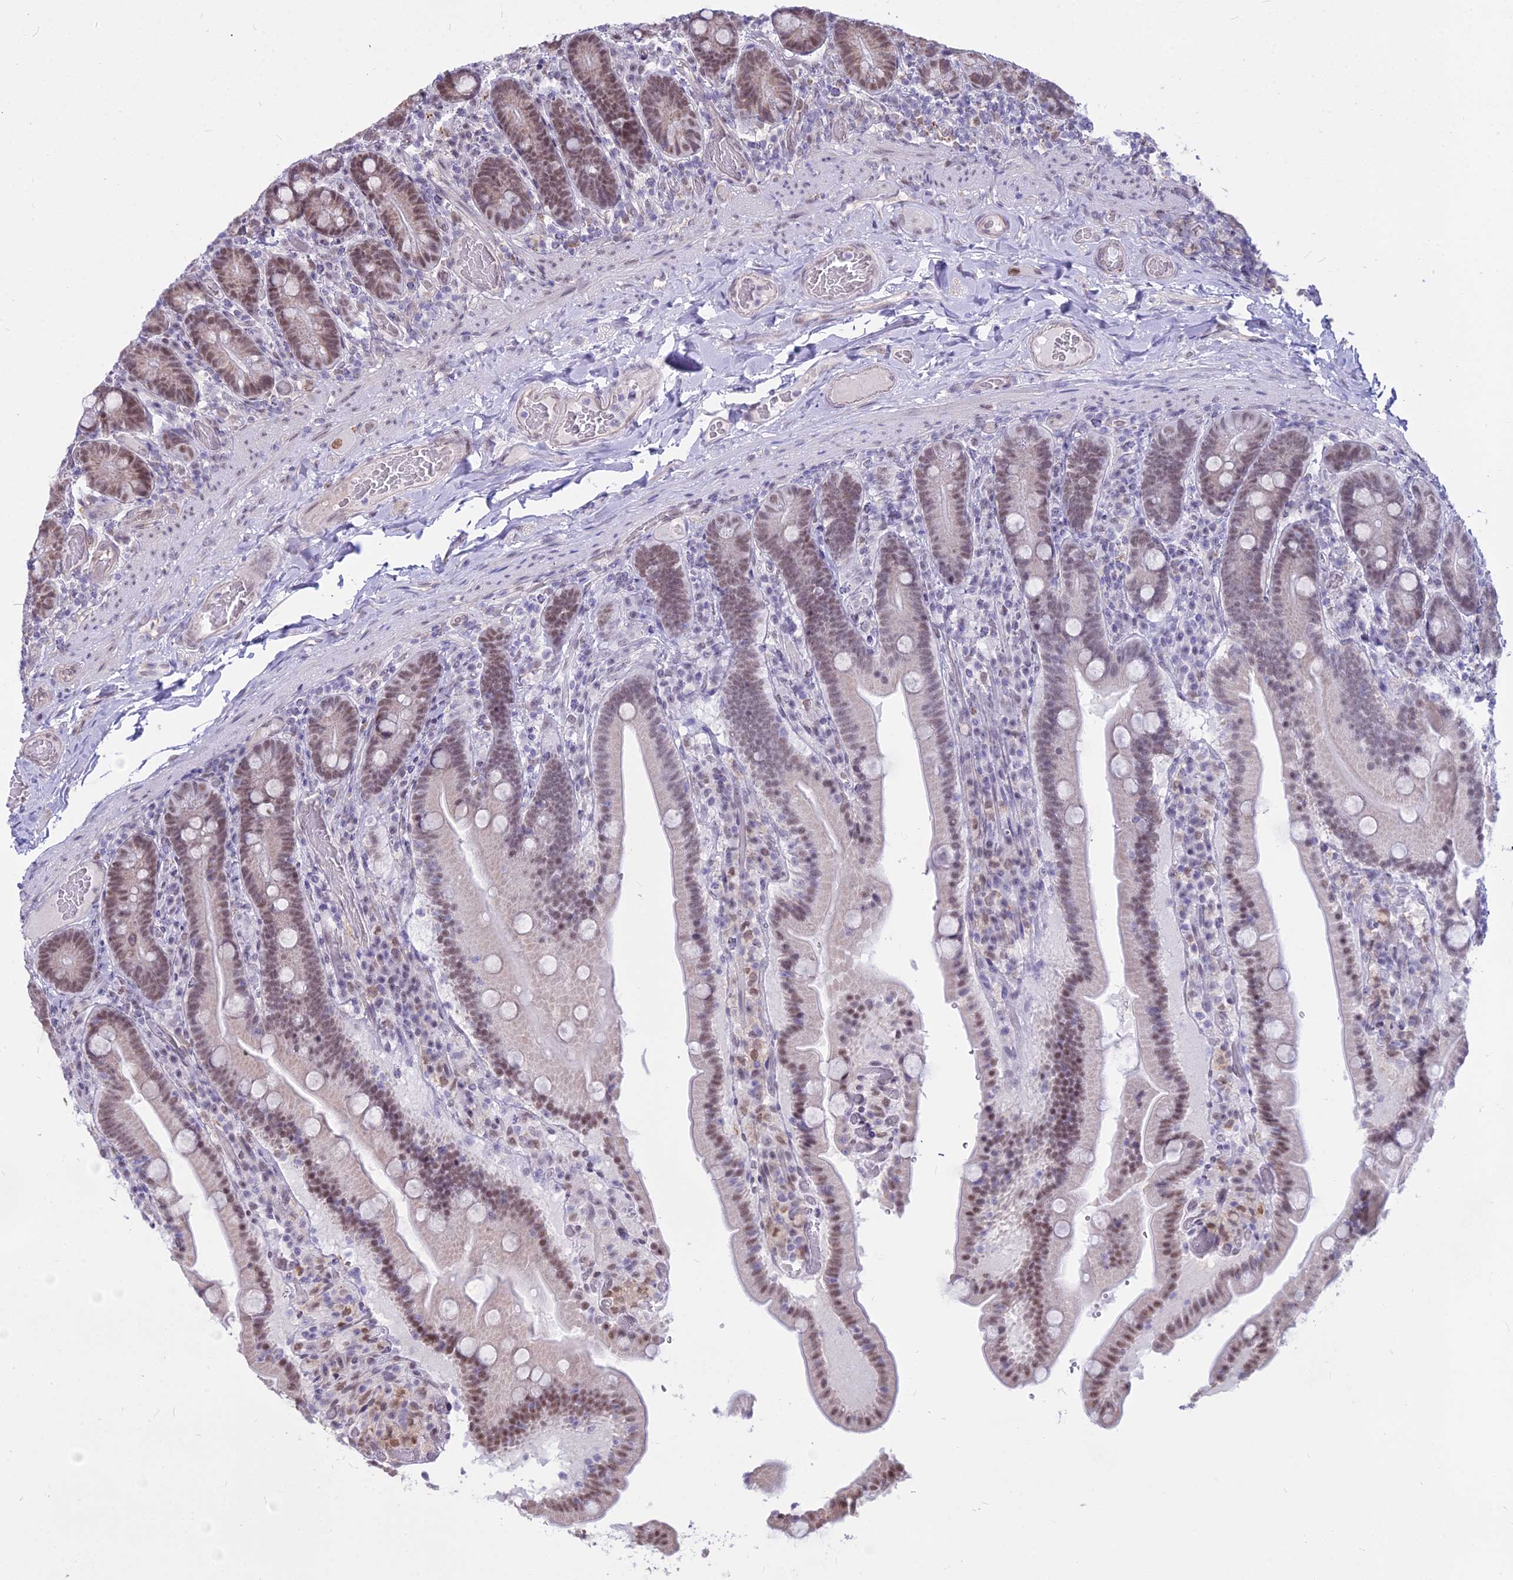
{"staining": {"intensity": "weak", "quantity": ">75%", "location": "nuclear"}, "tissue": "duodenum", "cell_type": "Glandular cells", "image_type": "normal", "snomed": [{"axis": "morphology", "description": "Normal tissue, NOS"}, {"axis": "topography", "description": "Duodenum"}], "caption": "High-power microscopy captured an immunohistochemistry (IHC) micrograph of unremarkable duodenum, revealing weak nuclear expression in approximately >75% of glandular cells.", "gene": "ALG10B", "patient": {"sex": "female", "age": 62}}